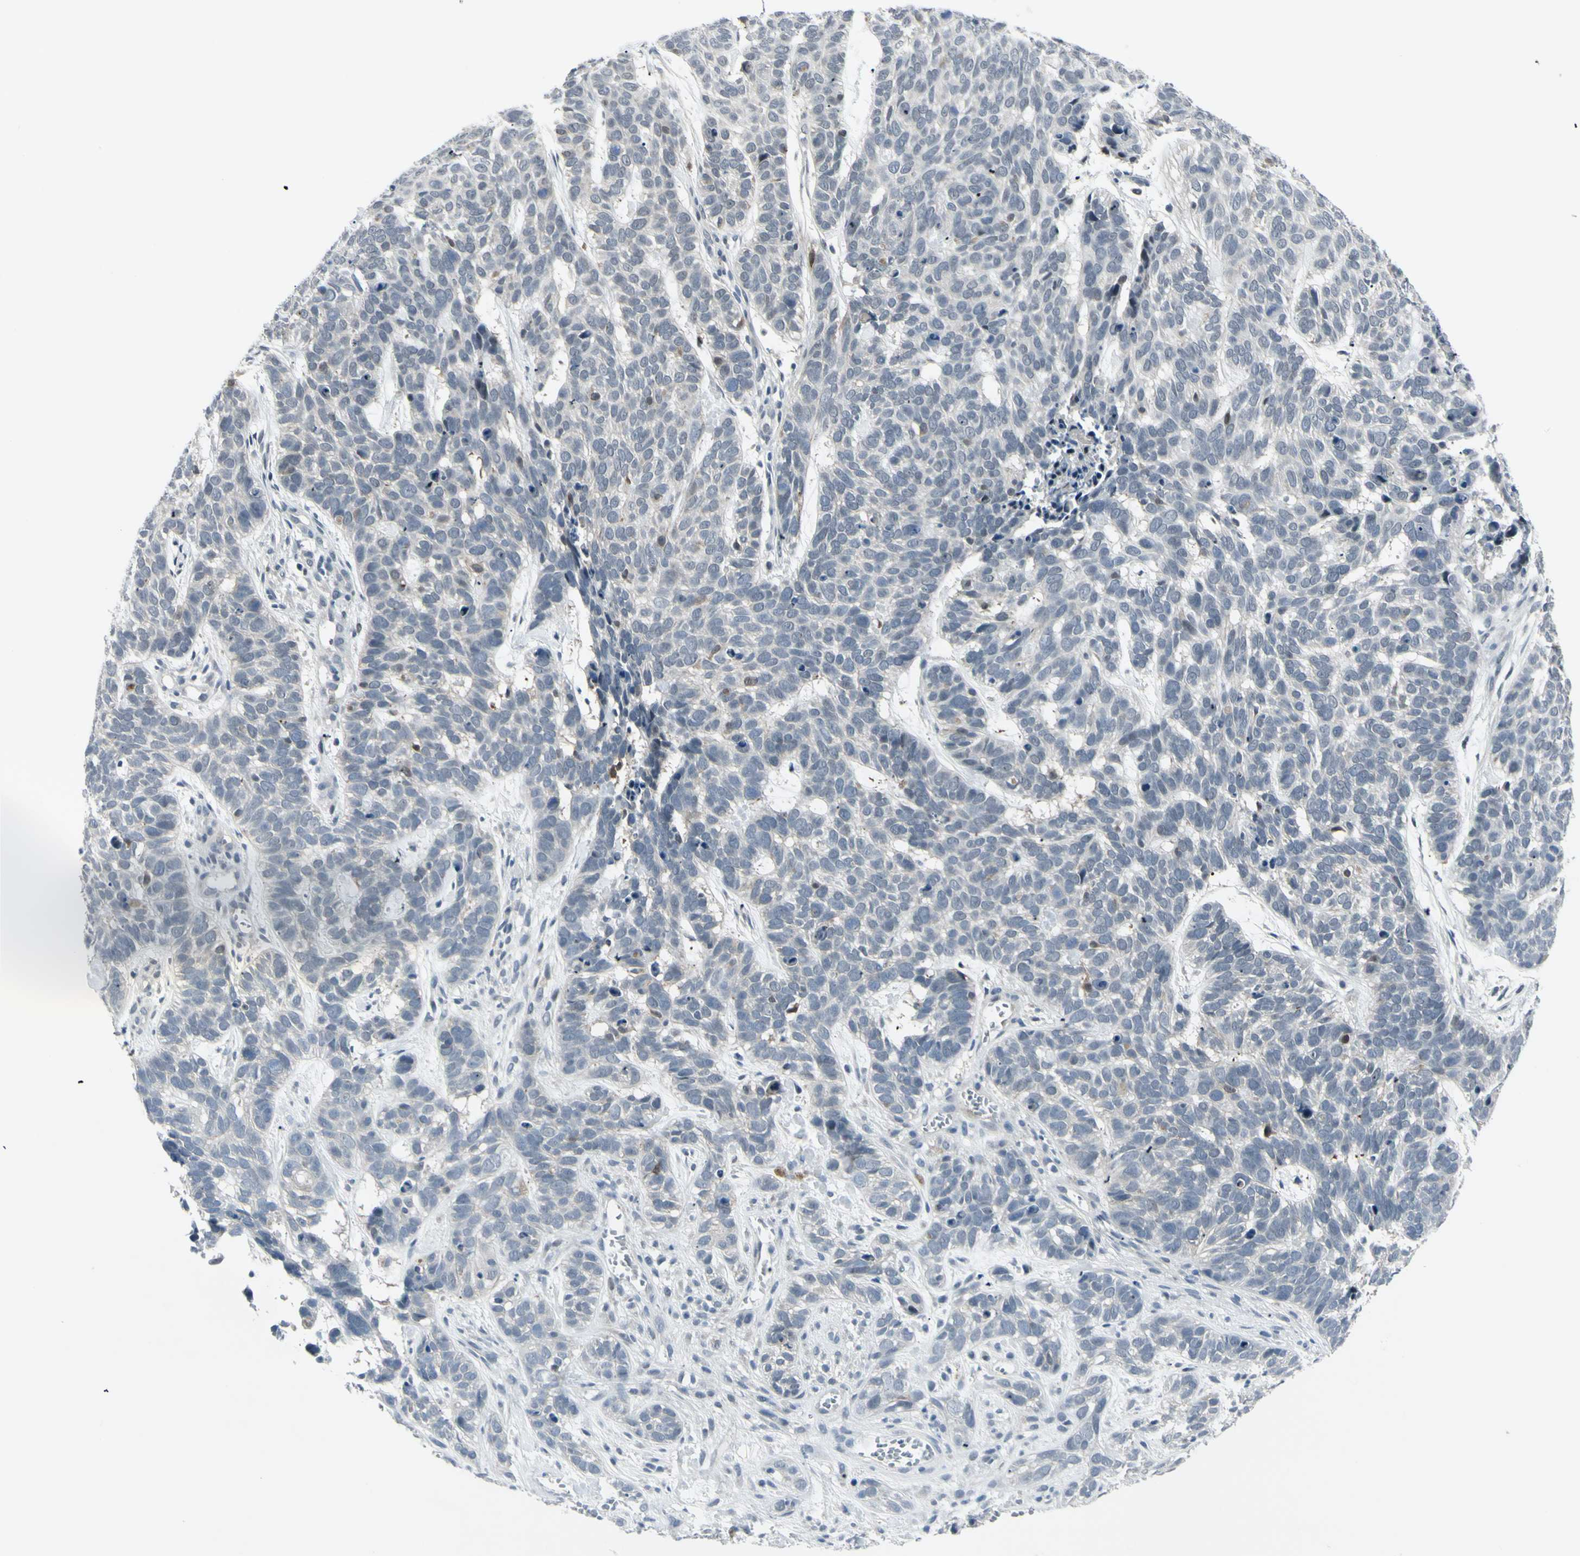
{"staining": {"intensity": "negative", "quantity": "none", "location": "none"}, "tissue": "skin cancer", "cell_type": "Tumor cells", "image_type": "cancer", "snomed": [{"axis": "morphology", "description": "Basal cell carcinoma"}, {"axis": "topography", "description": "Skin"}], "caption": "Protein analysis of skin basal cell carcinoma reveals no significant staining in tumor cells. The staining was performed using DAB to visualize the protein expression in brown, while the nuclei were stained in blue with hematoxylin (Magnification: 20x).", "gene": "ETNK1", "patient": {"sex": "male", "age": 87}}